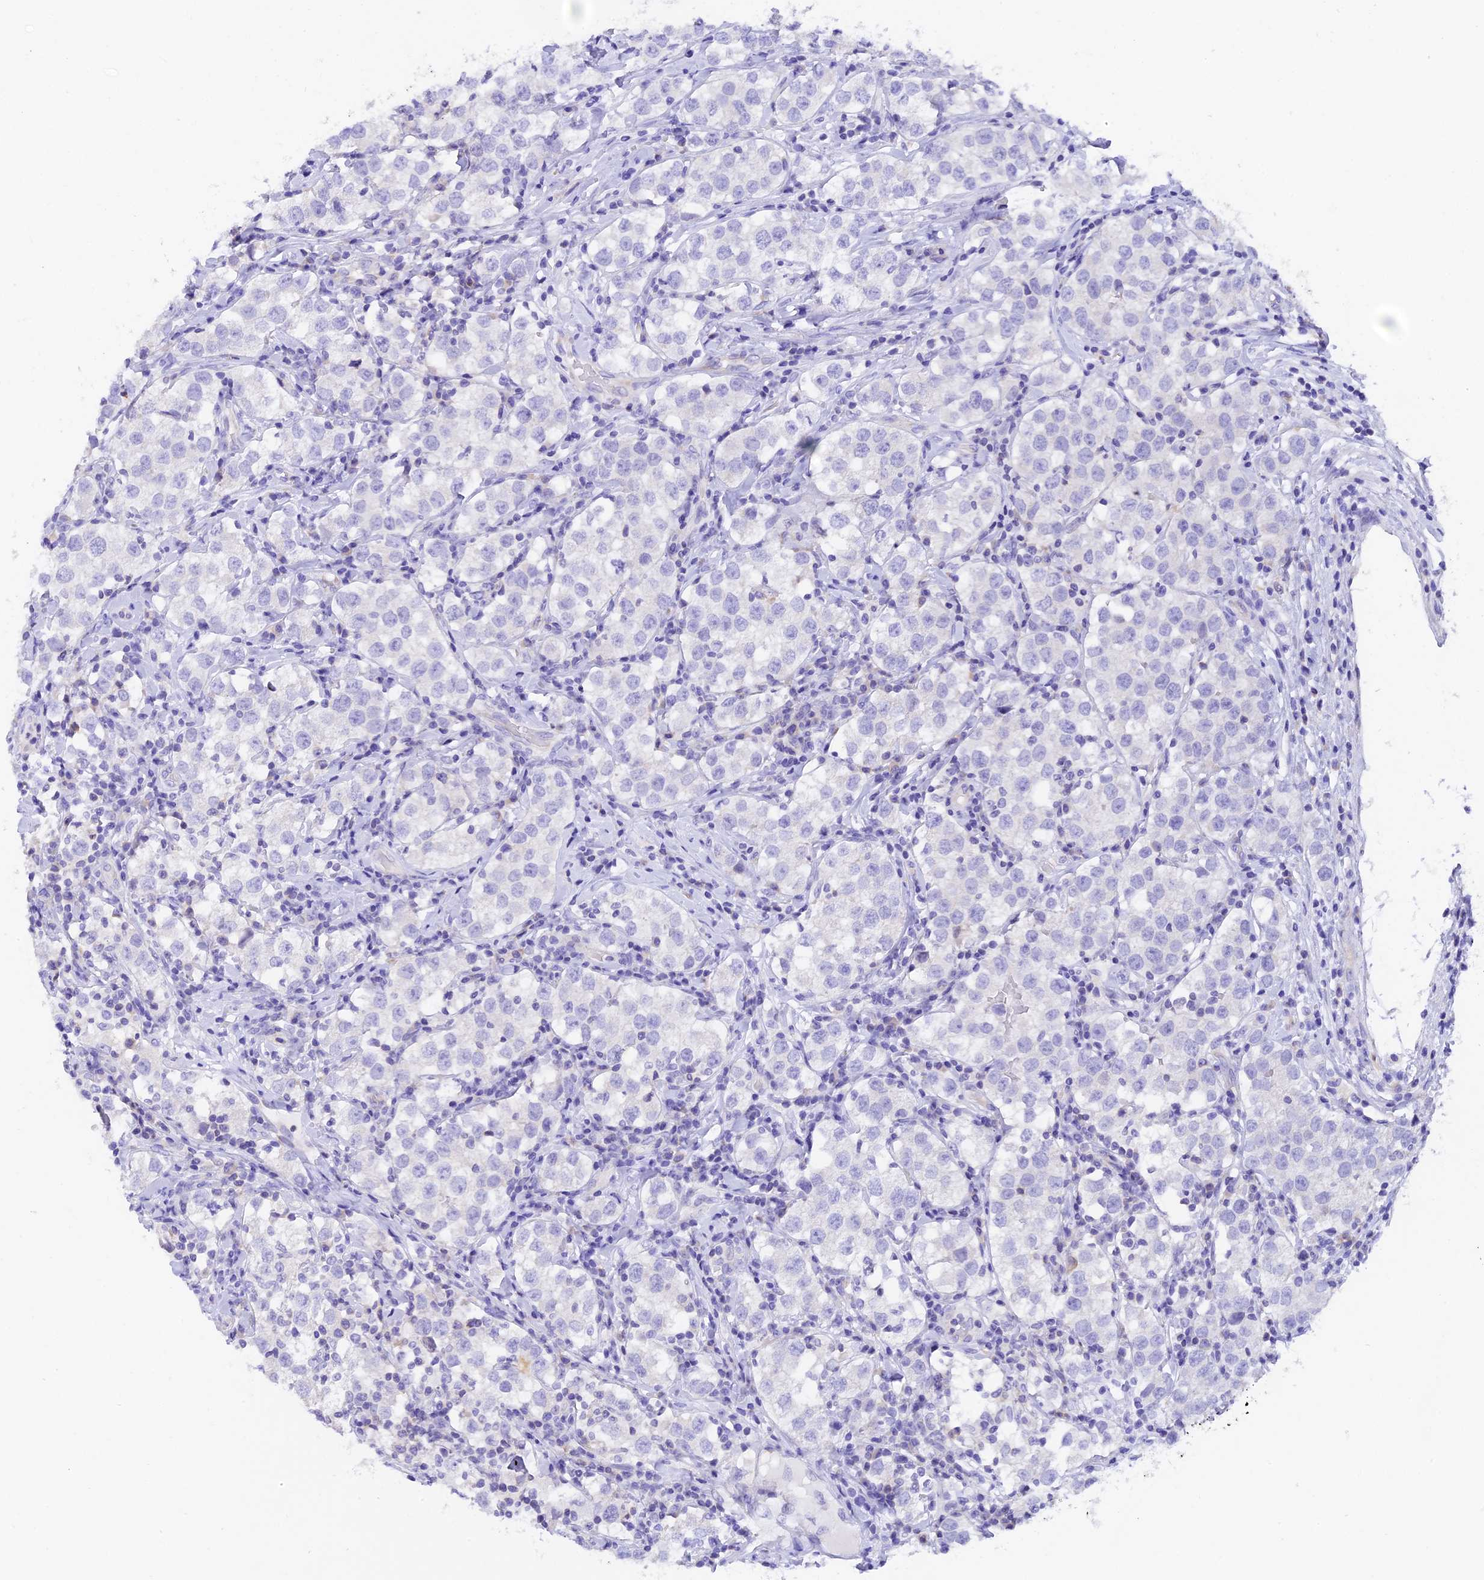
{"staining": {"intensity": "negative", "quantity": "none", "location": "none"}, "tissue": "testis cancer", "cell_type": "Tumor cells", "image_type": "cancer", "snomed": [{"axis": "morphology", "description": "Seminoma, NOS"}, {"axis": "topography", "description": "Testis"}], "caption": "Immunohistochemistry (IHC) micrograph of human testis cancer (seminoma) stained for a protein (brown), which reveals no positivity in tumor cells.", "gene": "COL6A5", "patient": {"sex": "male", "age": 34}}